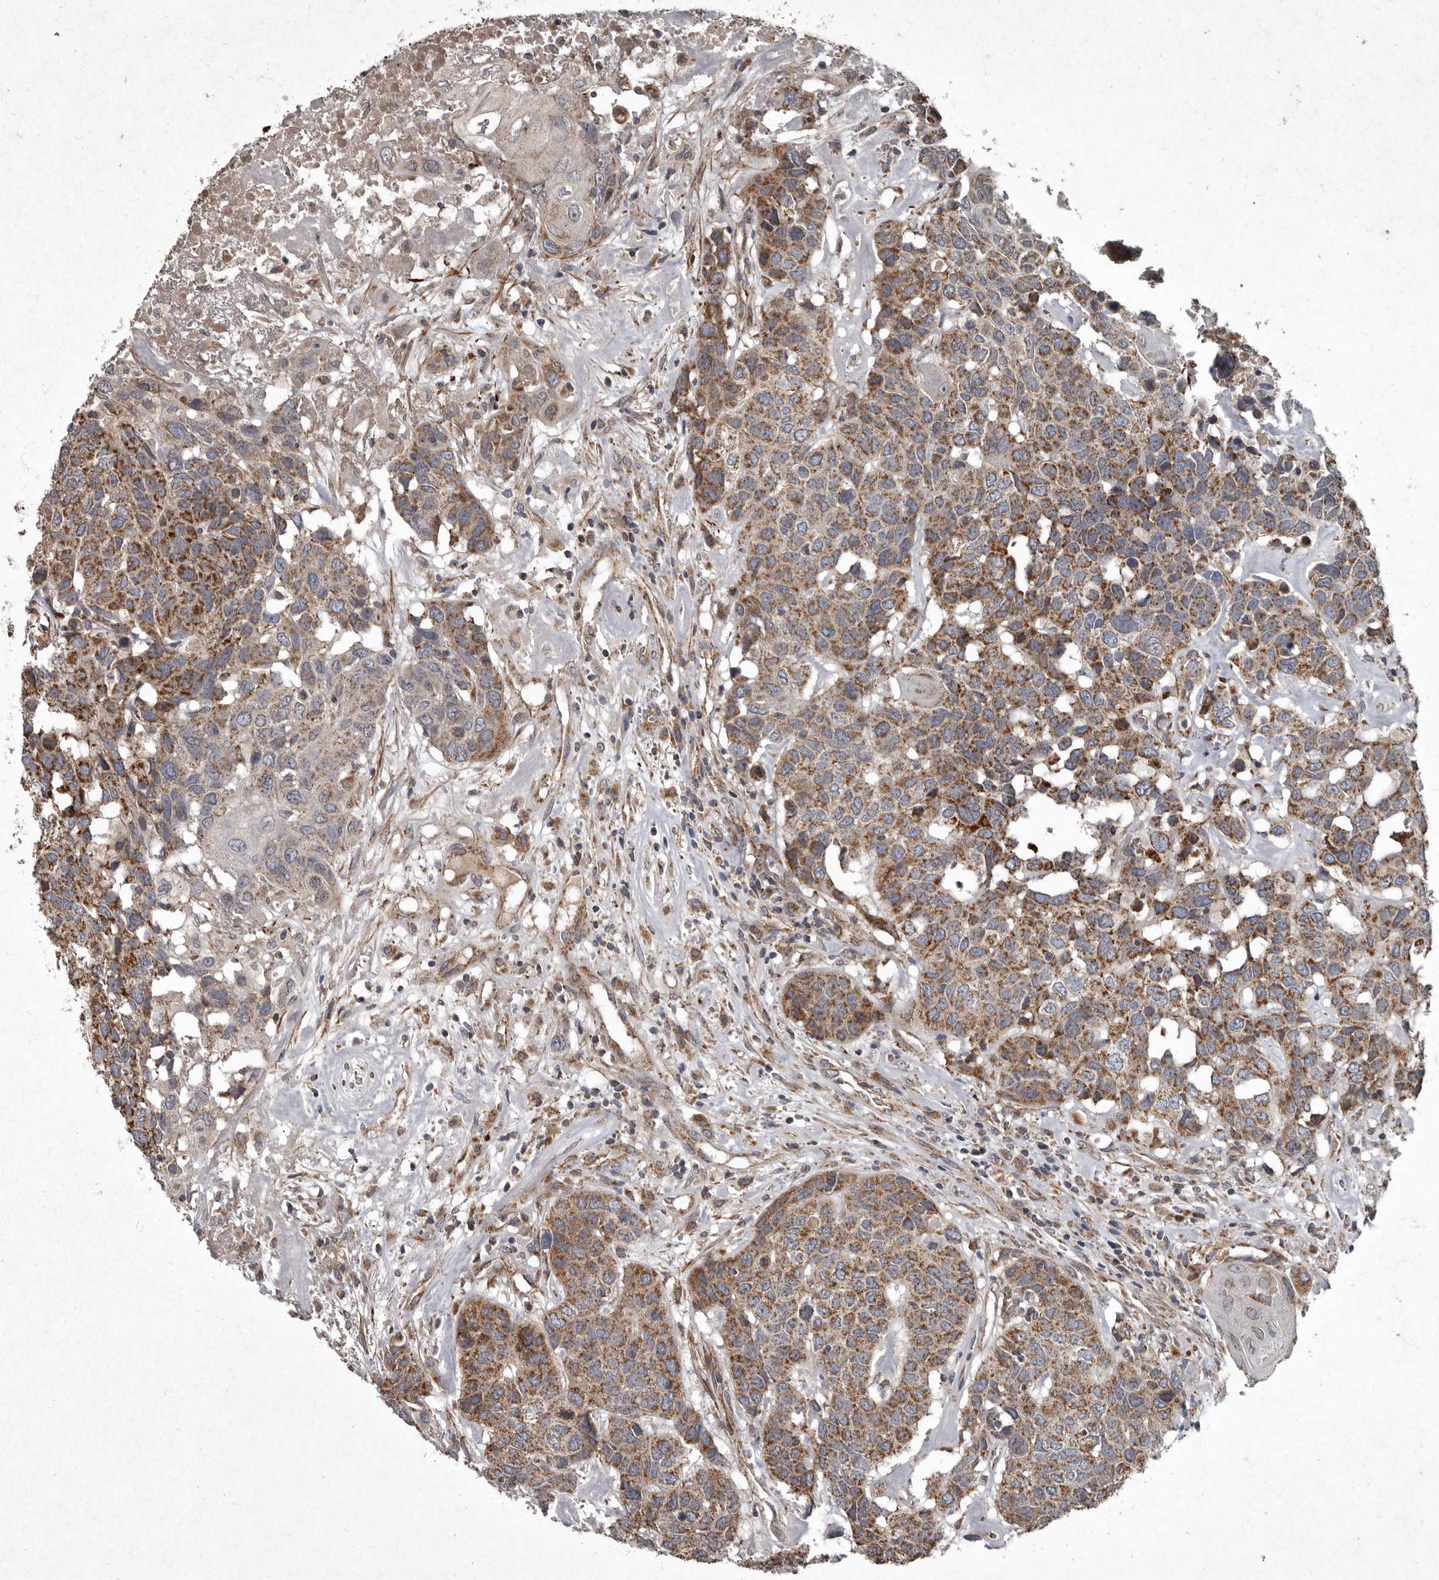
{"staining": {"intensity": "moderate", "quantity": ">75%", "location": "cytoplasmic/membranous"}, "tissue": "head and neck cancer", "cell_type": "Tumor cells", "image_type": "cancer", "snomed": [{"axis": "morphology", "description": "Squamous cell carcinoma, NOS"}, {"axis": "topography", "description": "Head-Neck"}], "caption": "An image showing moderate cytoplasmic/membranous positivity in approximately >75% of tumor cells in head and neck squamous cell carcinoma, as visualized by brown immunohistochemical staining.", "gene": "MRPS15", "patient": {"sex": "male", "age": 66}}